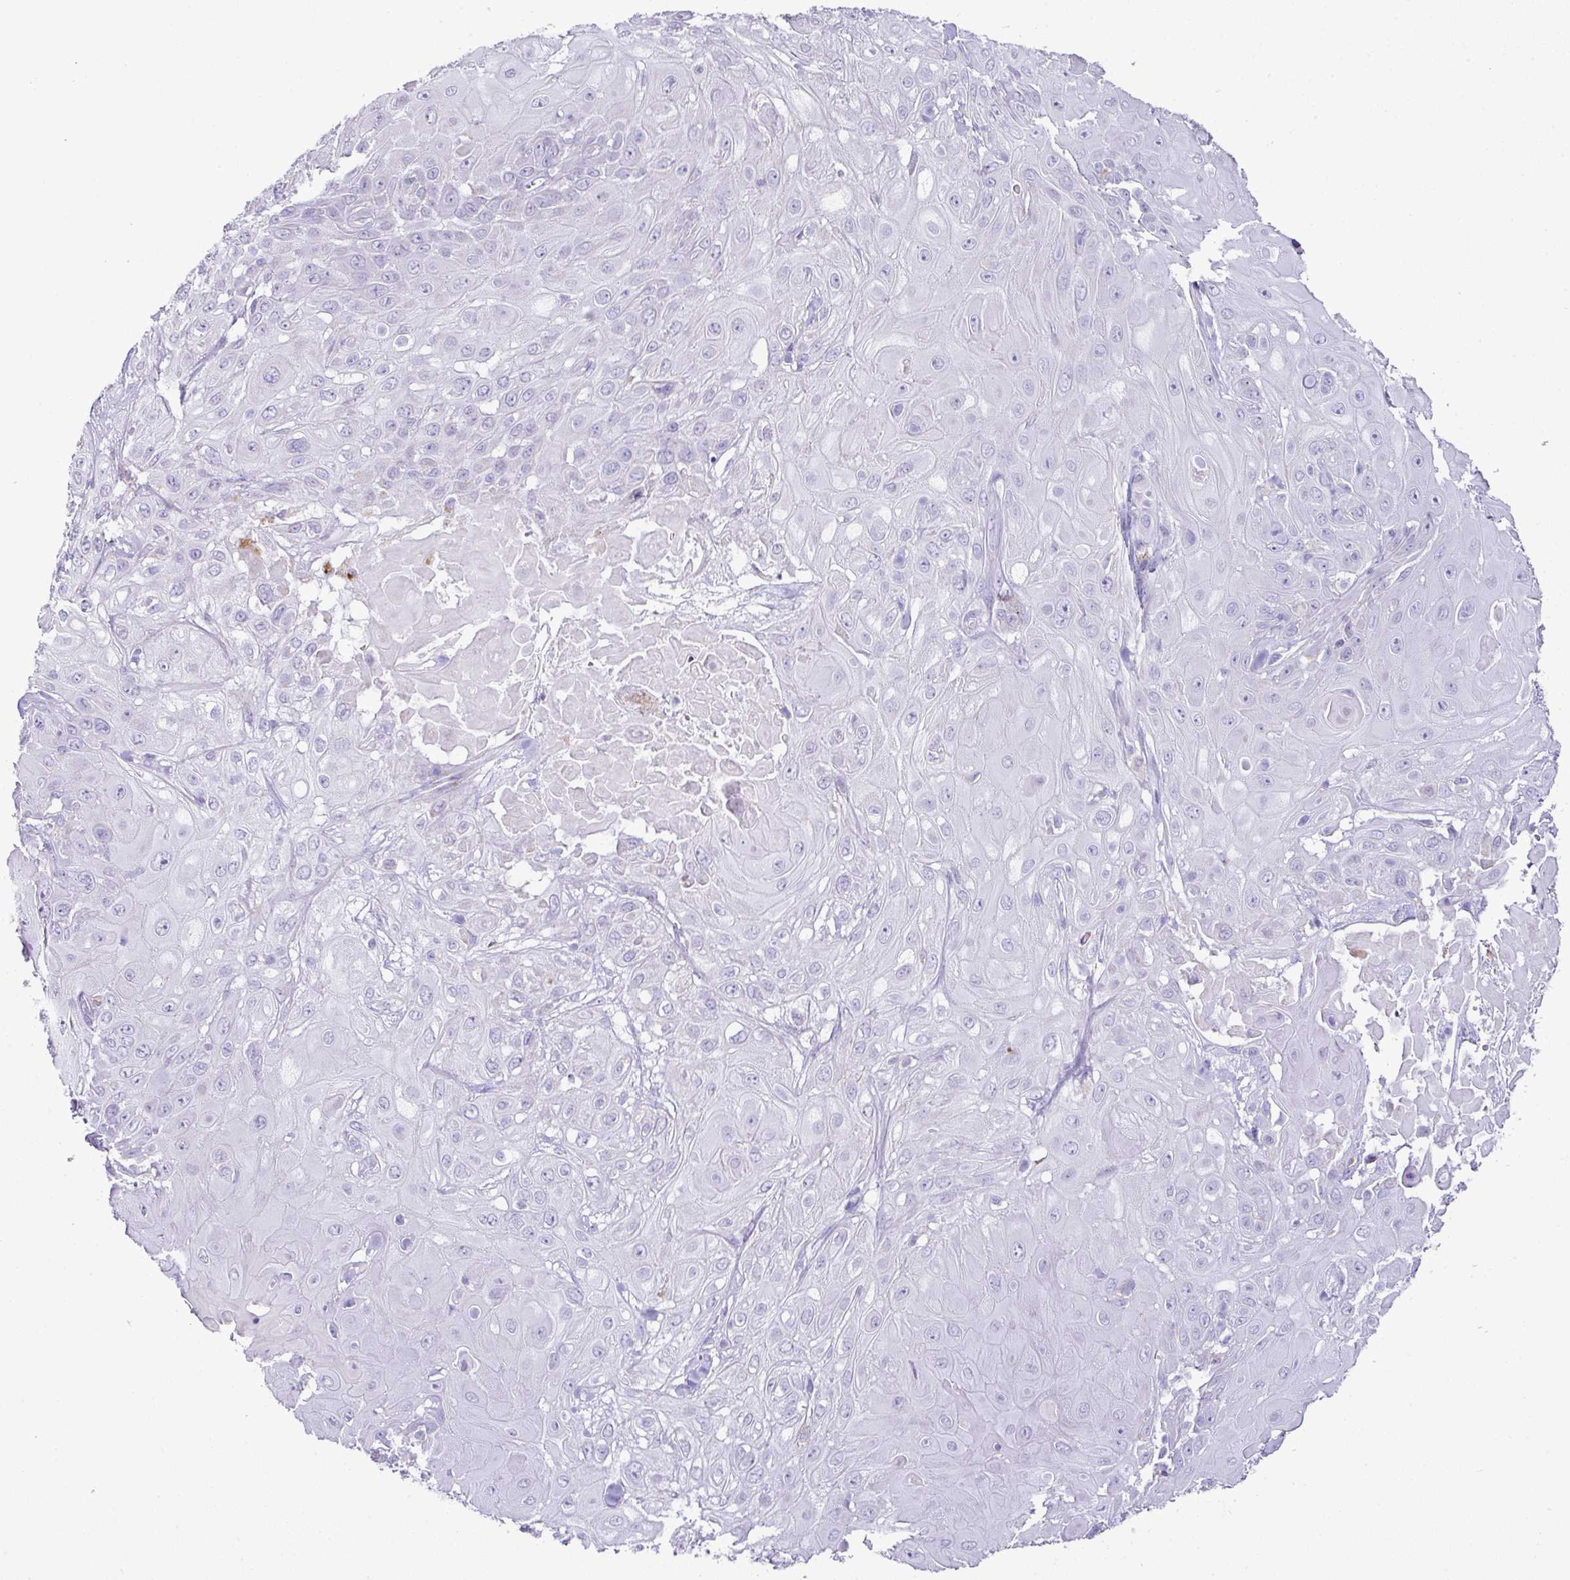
{"staining": {"intensity": "negative", "quantity": "none", "location": "none"}, "tissue": "skin cancer", "cell_type": "Tumor cells", "image_type": "cancer", "snomed": [{"axis": "morphology", "description": "Normal tissue, NOS"}, {"axis": "morphology", "description": "Squamous cell carcinoma, NOS"}, {"axis": "topography", "description": "Skin"}, {"axis": "topography", "description": "Cartilage tissue"}], "caption": "Immunohistochemistry (IHC) histopathology image of neoplastic tissue: skin cancer stained with DAB (3,3'-diaminobenzidine) displays no significant protein positivity in tumor cells.", "gene": "PGAP4", "patient": {"sex": "female", "age": 79}}